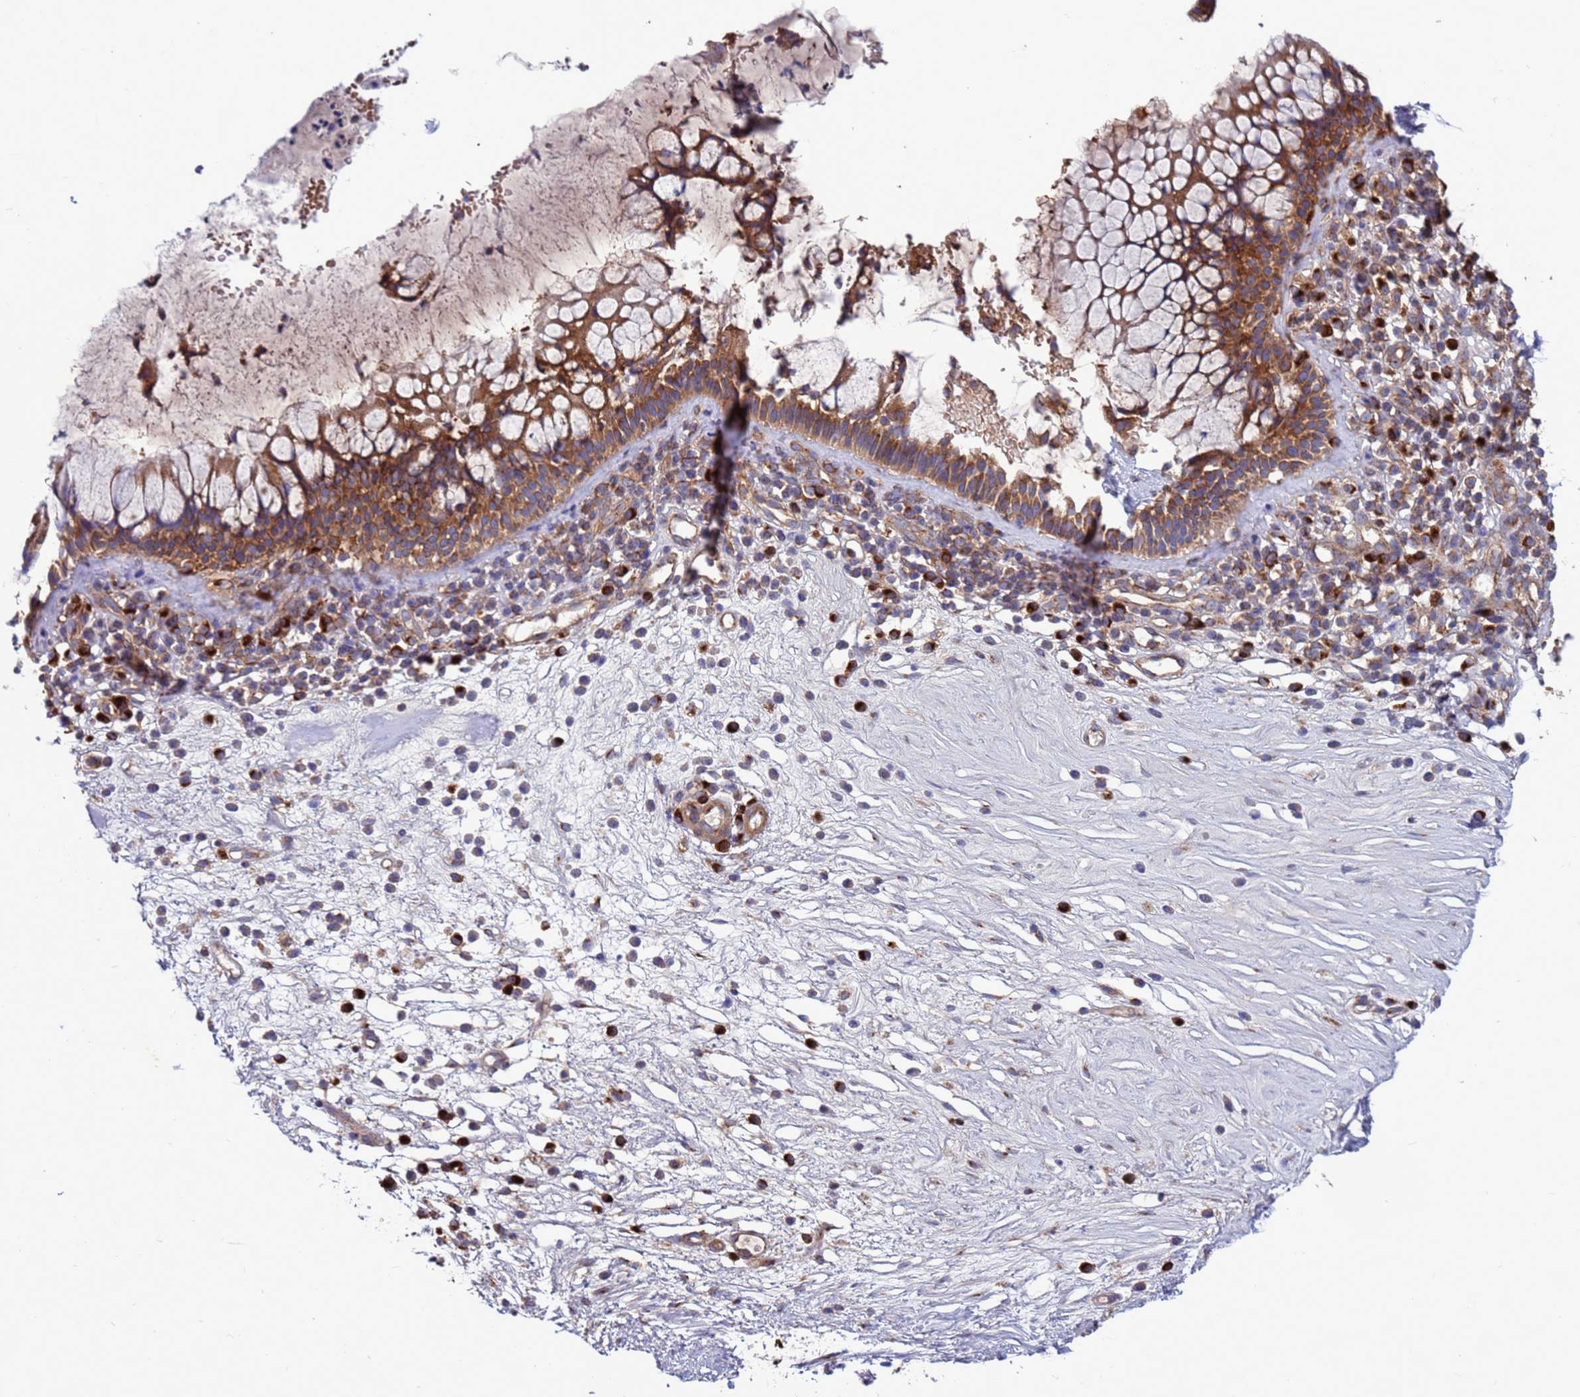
{"staining": {"intensity": "moderate", "quantity": ">75%", "location": "cytoplasmic/membranous"}, "tissue": "nasopharynx", "cell_type": "Respiratory epithelial cells", "image_type": "normal", "snomed": [{"axis": "morphology", "description": "Normal tissue, NOS"}, {"axis": "morphology", "description": "Inflammation, NOS"}, {"axis": "topography", "description": "Nasopharynx"}], "caption": "Moderate cytoplasmic/membranous positivity for a protein is identified in about >75% of respiratory epithelial cells of benign nasopharynx using immunohistochemistry (IHC).", "gene": "ZC3HAV1", "patient": {"sex": "male", "age": 70}}